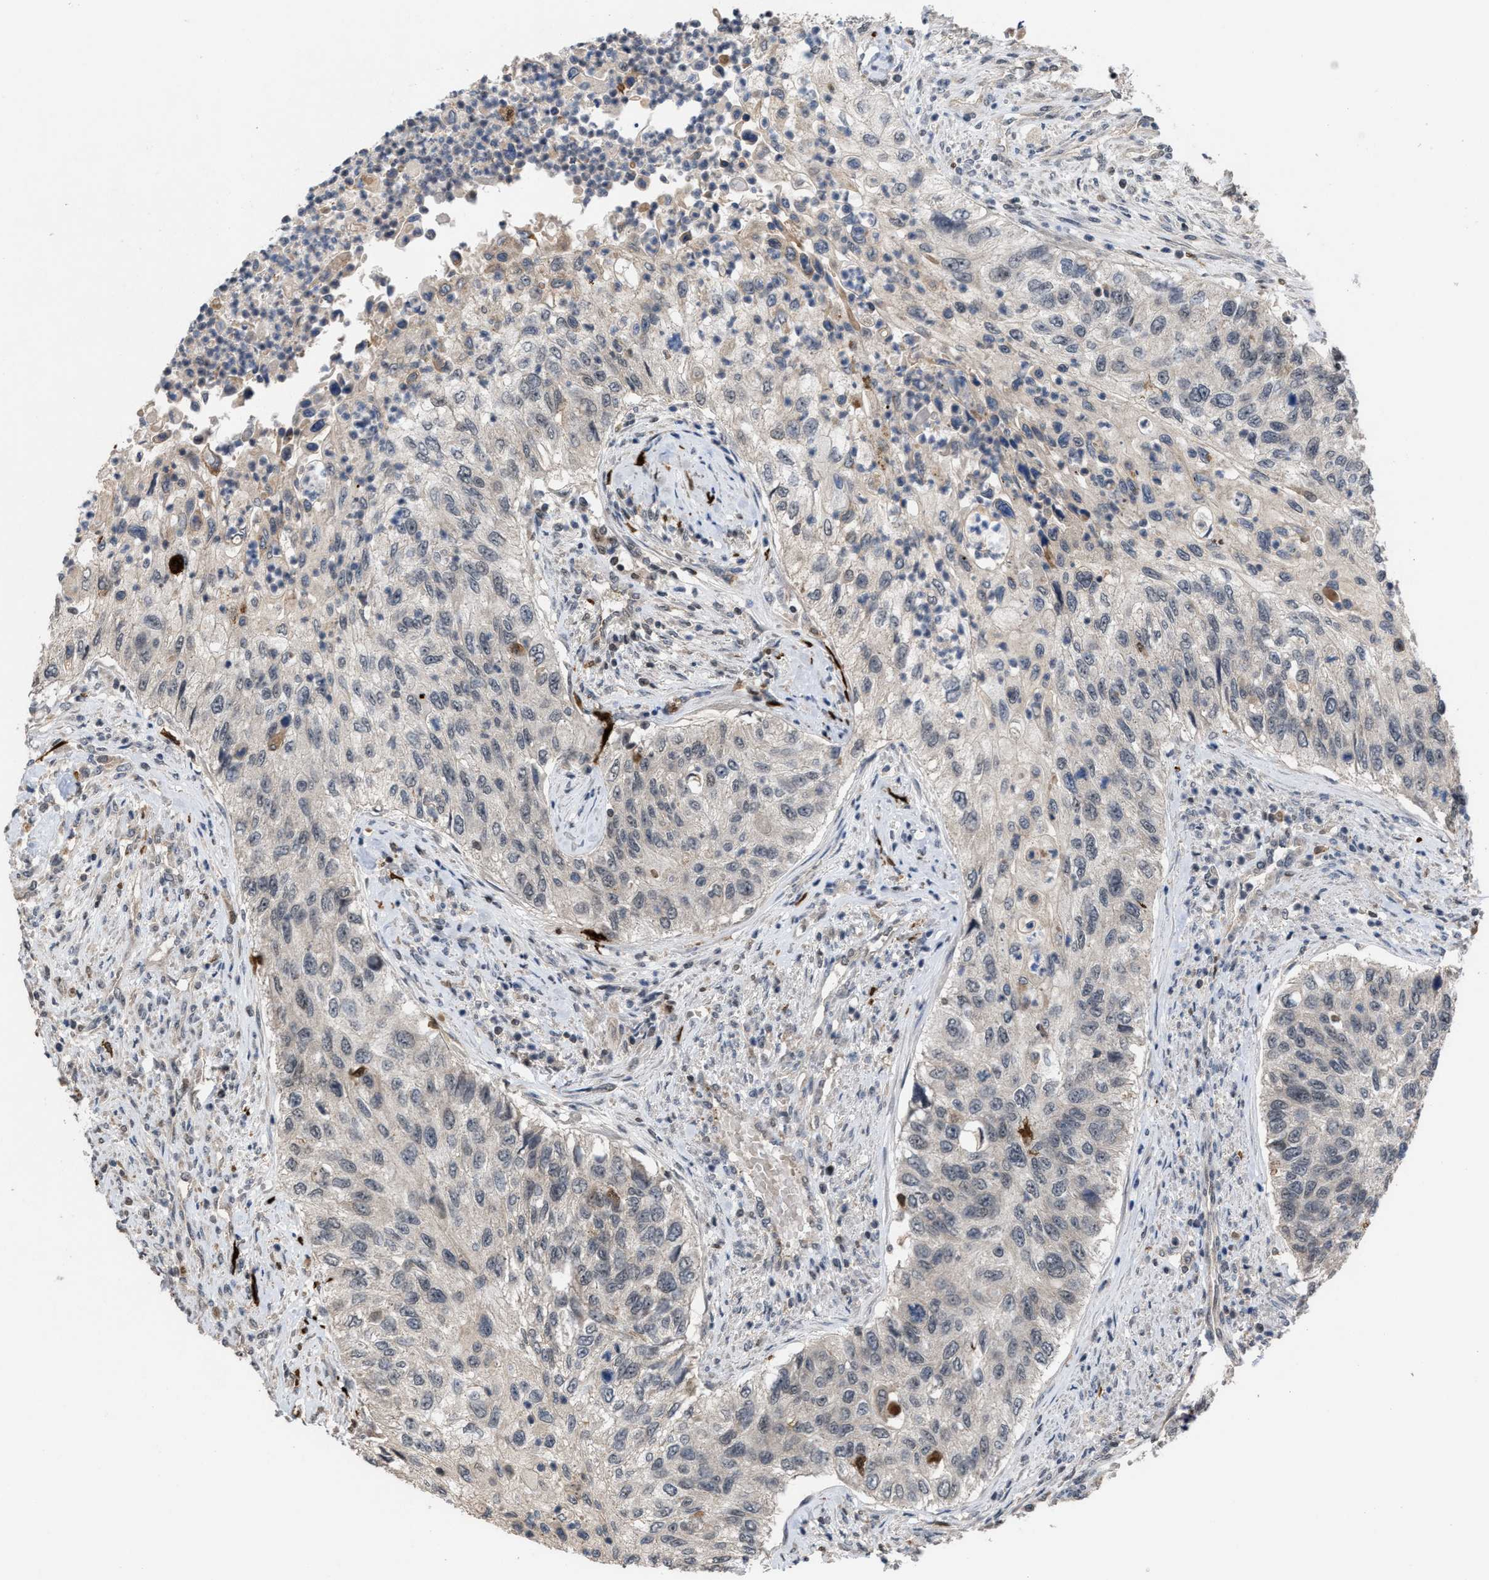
{"staining": {"intensity": "negative", "quantity": "none", "location": "none"}, "tissue": "urothelial cancer", "cell_type": "Tumor cells", "image_type": "cancer", "snomed": [{"axis": "morphology", "description": "Urothelial carcinoma, High grade"}, {"axis": "topography", "description": "Urinary bladder"}], "caption": "Photomicrograph shows no protein staining in tumor cells of high-grade urothelial carcinoma tissue. The staining is performed using DAB brown chromogen with nuclei counter-stained in using hematoxylin.", "gene": "C9orf78", "patient": {"sex": "female", "age": 60}}